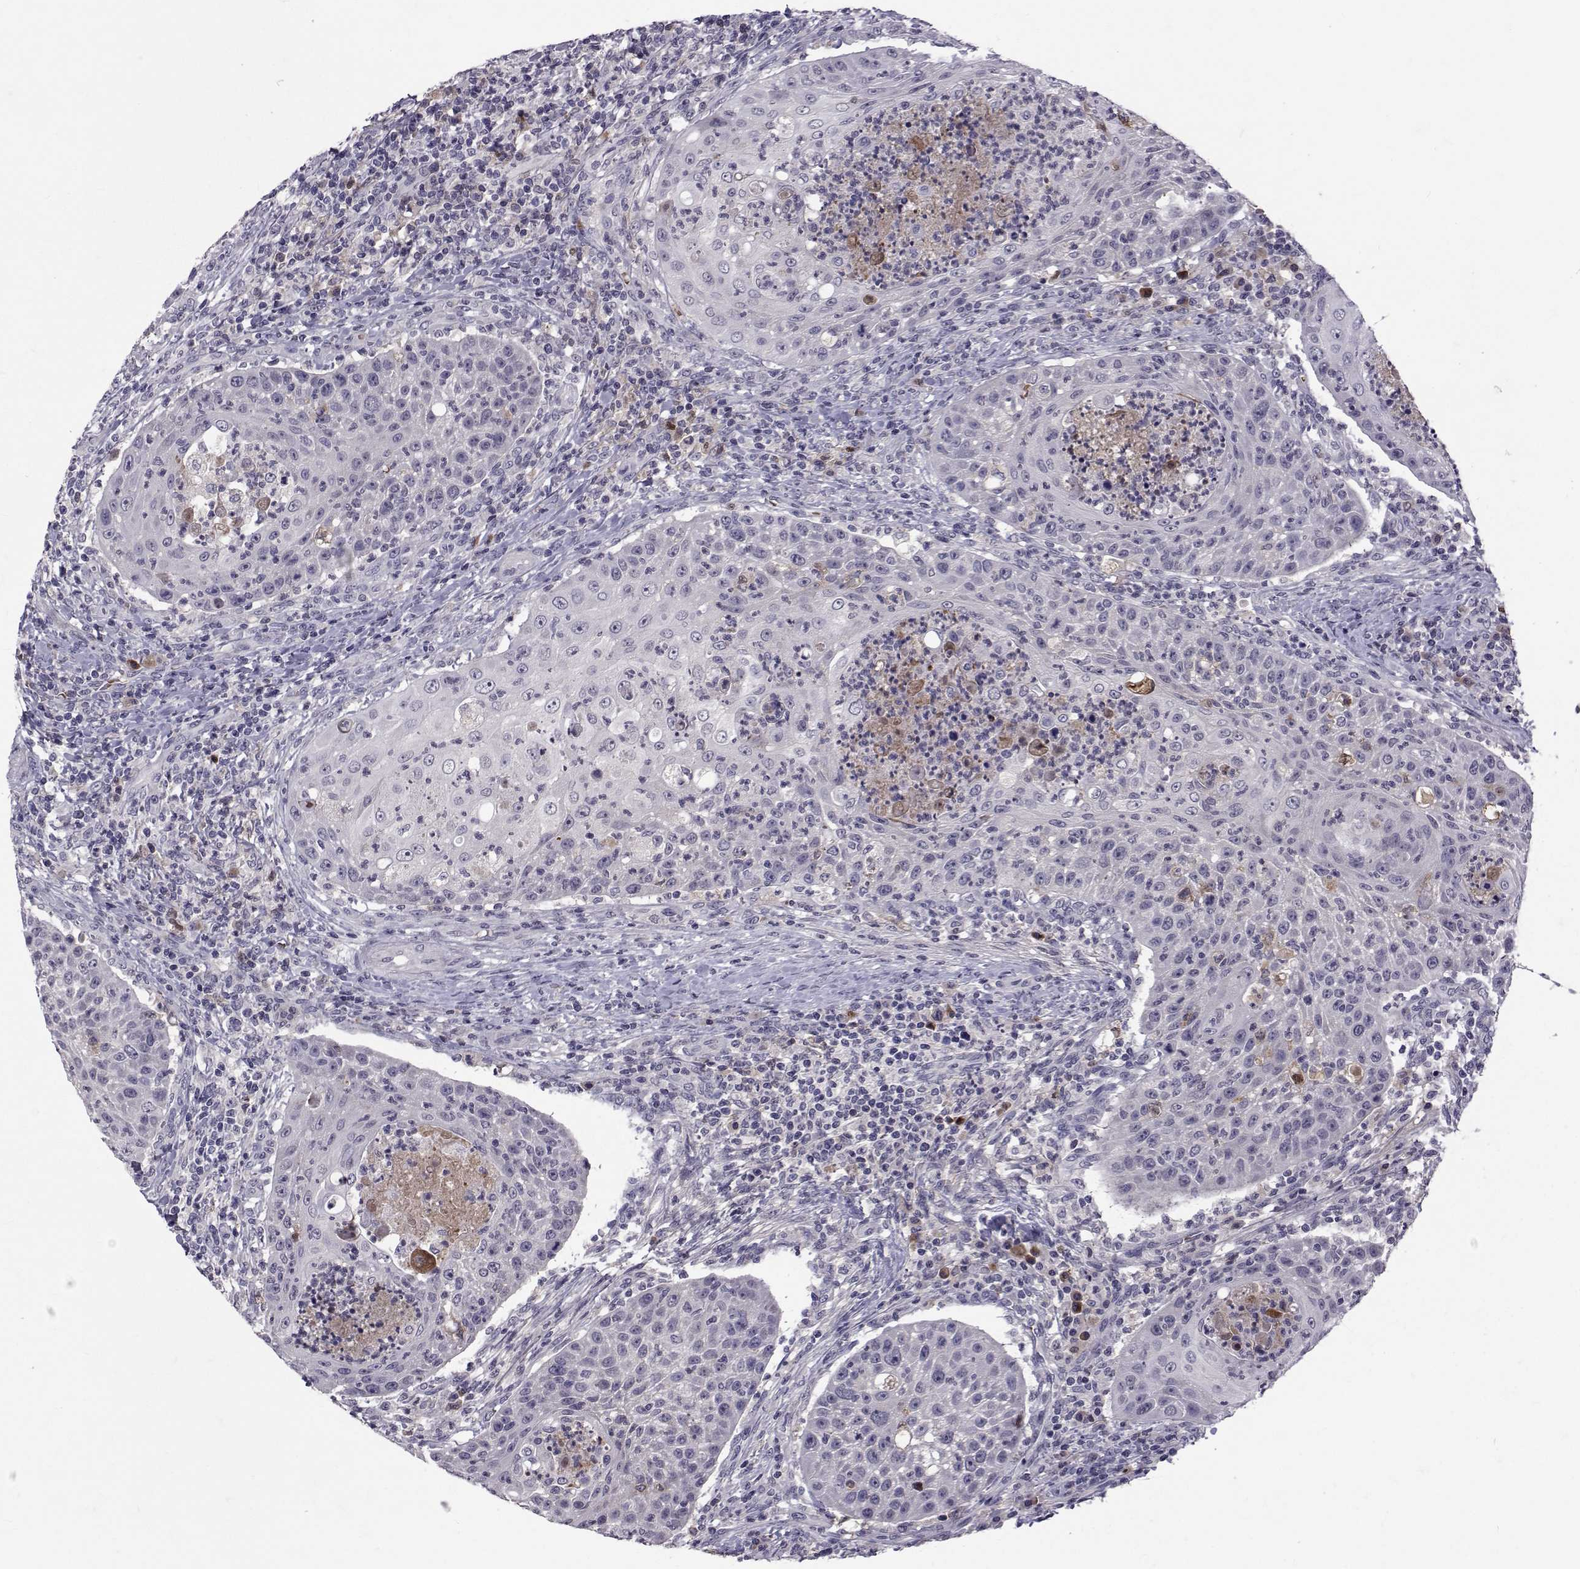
{"staining": {"intensity": "negative", "quantity": "none", "location": "none"}, "tissue": "head and neck cancer", "cell_type": "Tumor cells", "image_type": "cancer", "snomed": [{"axis": "morphology", "description": "Squamous cell carcinoma, NOS"}, {"axis": "topography", "description": "Head-Neck"}], "caption": "High power microscopy image of an immunohistochemistry (IHC) image of head and neck squamous cell carcinoma, revealing no significant expression in tumor cells.", "gene": "TNFRSF11B", "patient": {"sex": "male", "age": 69}}